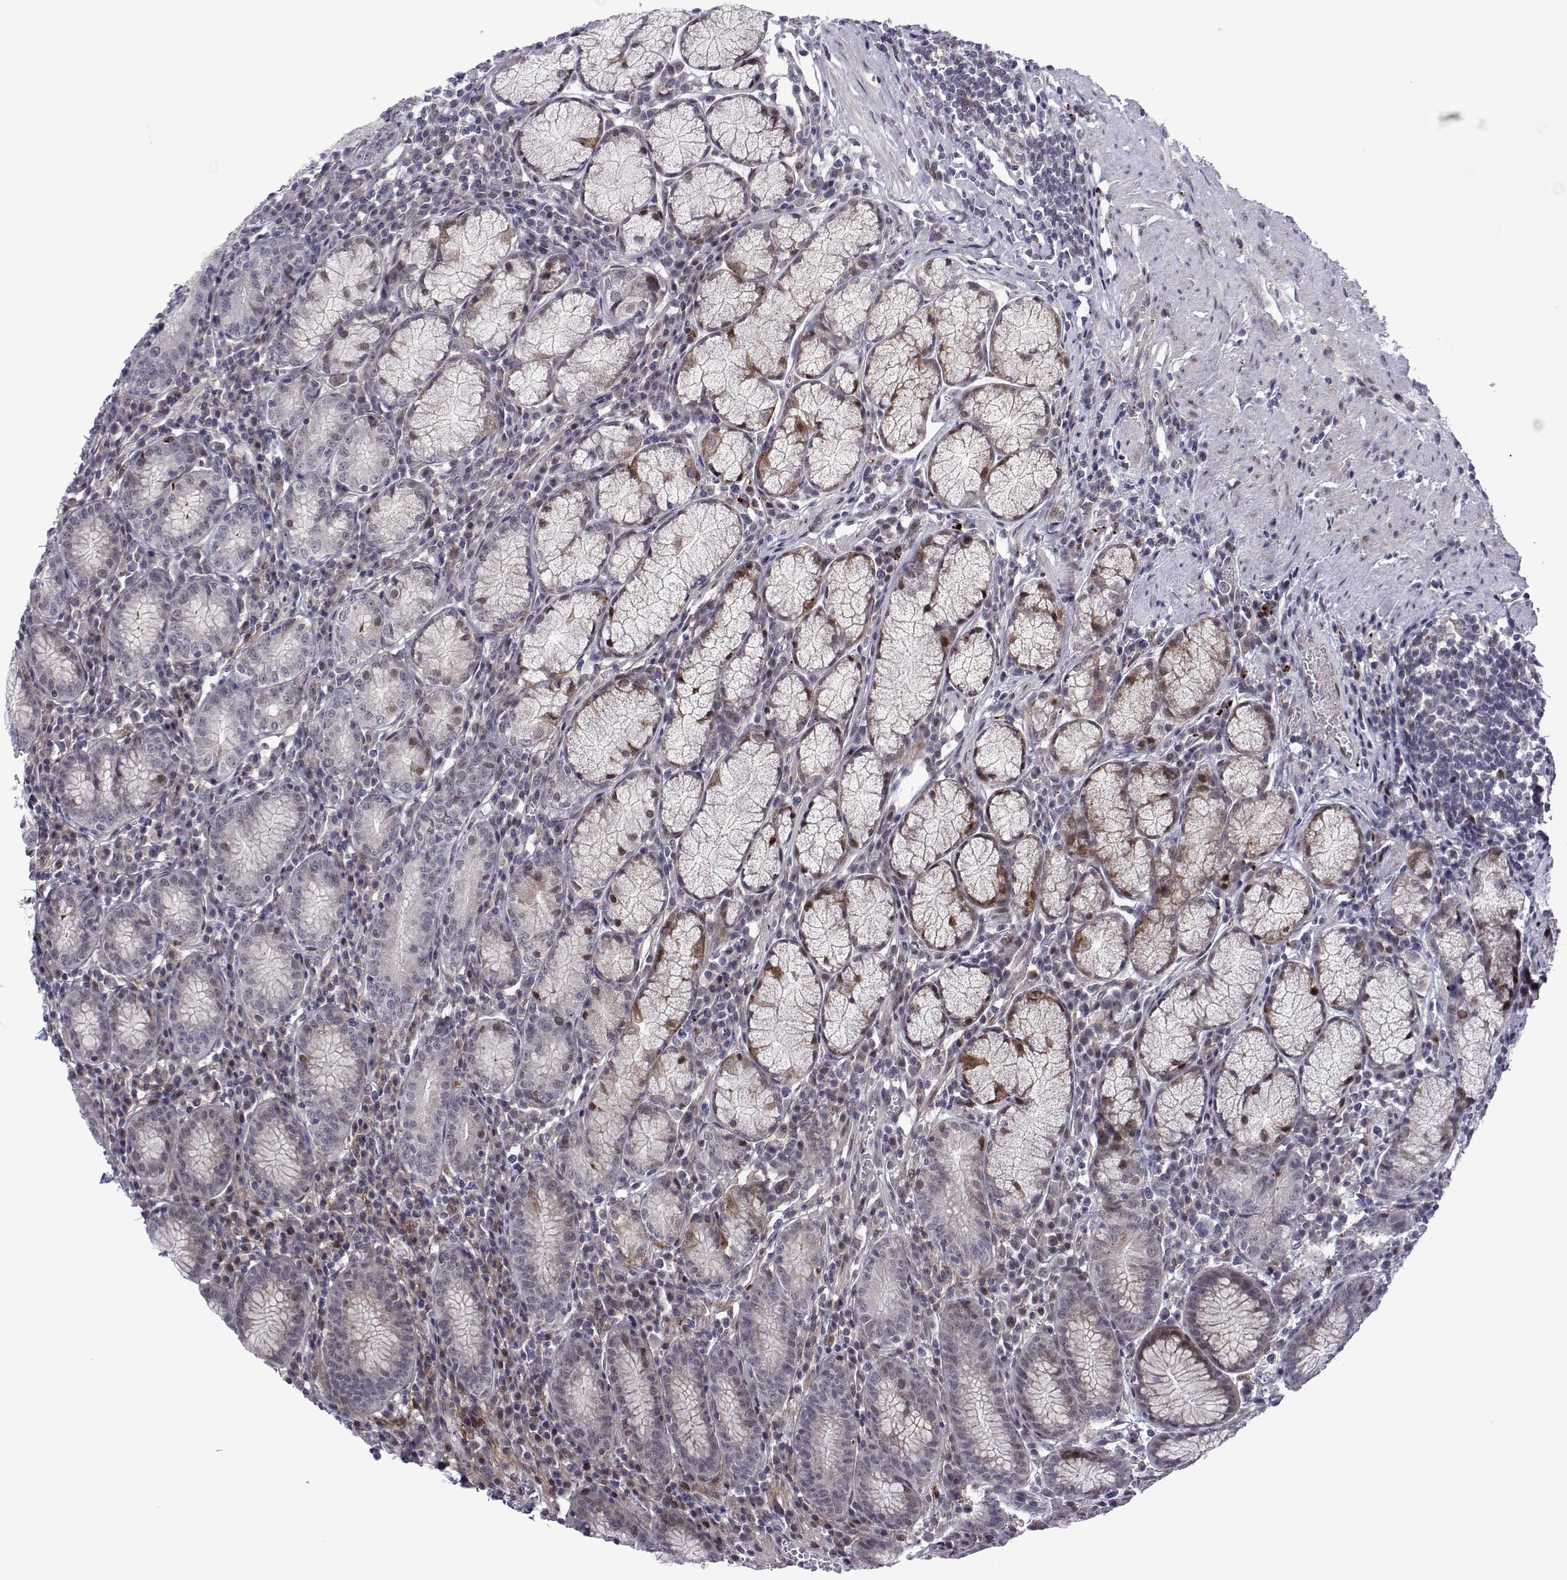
{"staining": {"intensity": "weak", "quantity": "<25%", "location": "cytoplasmic/membranous"}, "tissue": "stomach", "cell_type": "Glandular cells", "image_type": "normal", "snomed": [{"axis": "morphology", "description": "Normal tissue, NOS"}, {"axis": "topography", "description": "Stomach"}], "caption": "Stomach was stained to show a protein in brown. There is no significant positivity in glandular cells. (IHC, brightfield microscopy, high magnification).", "gene": "EFCAB3", "patient": {"sex": "male", "age": 55}}